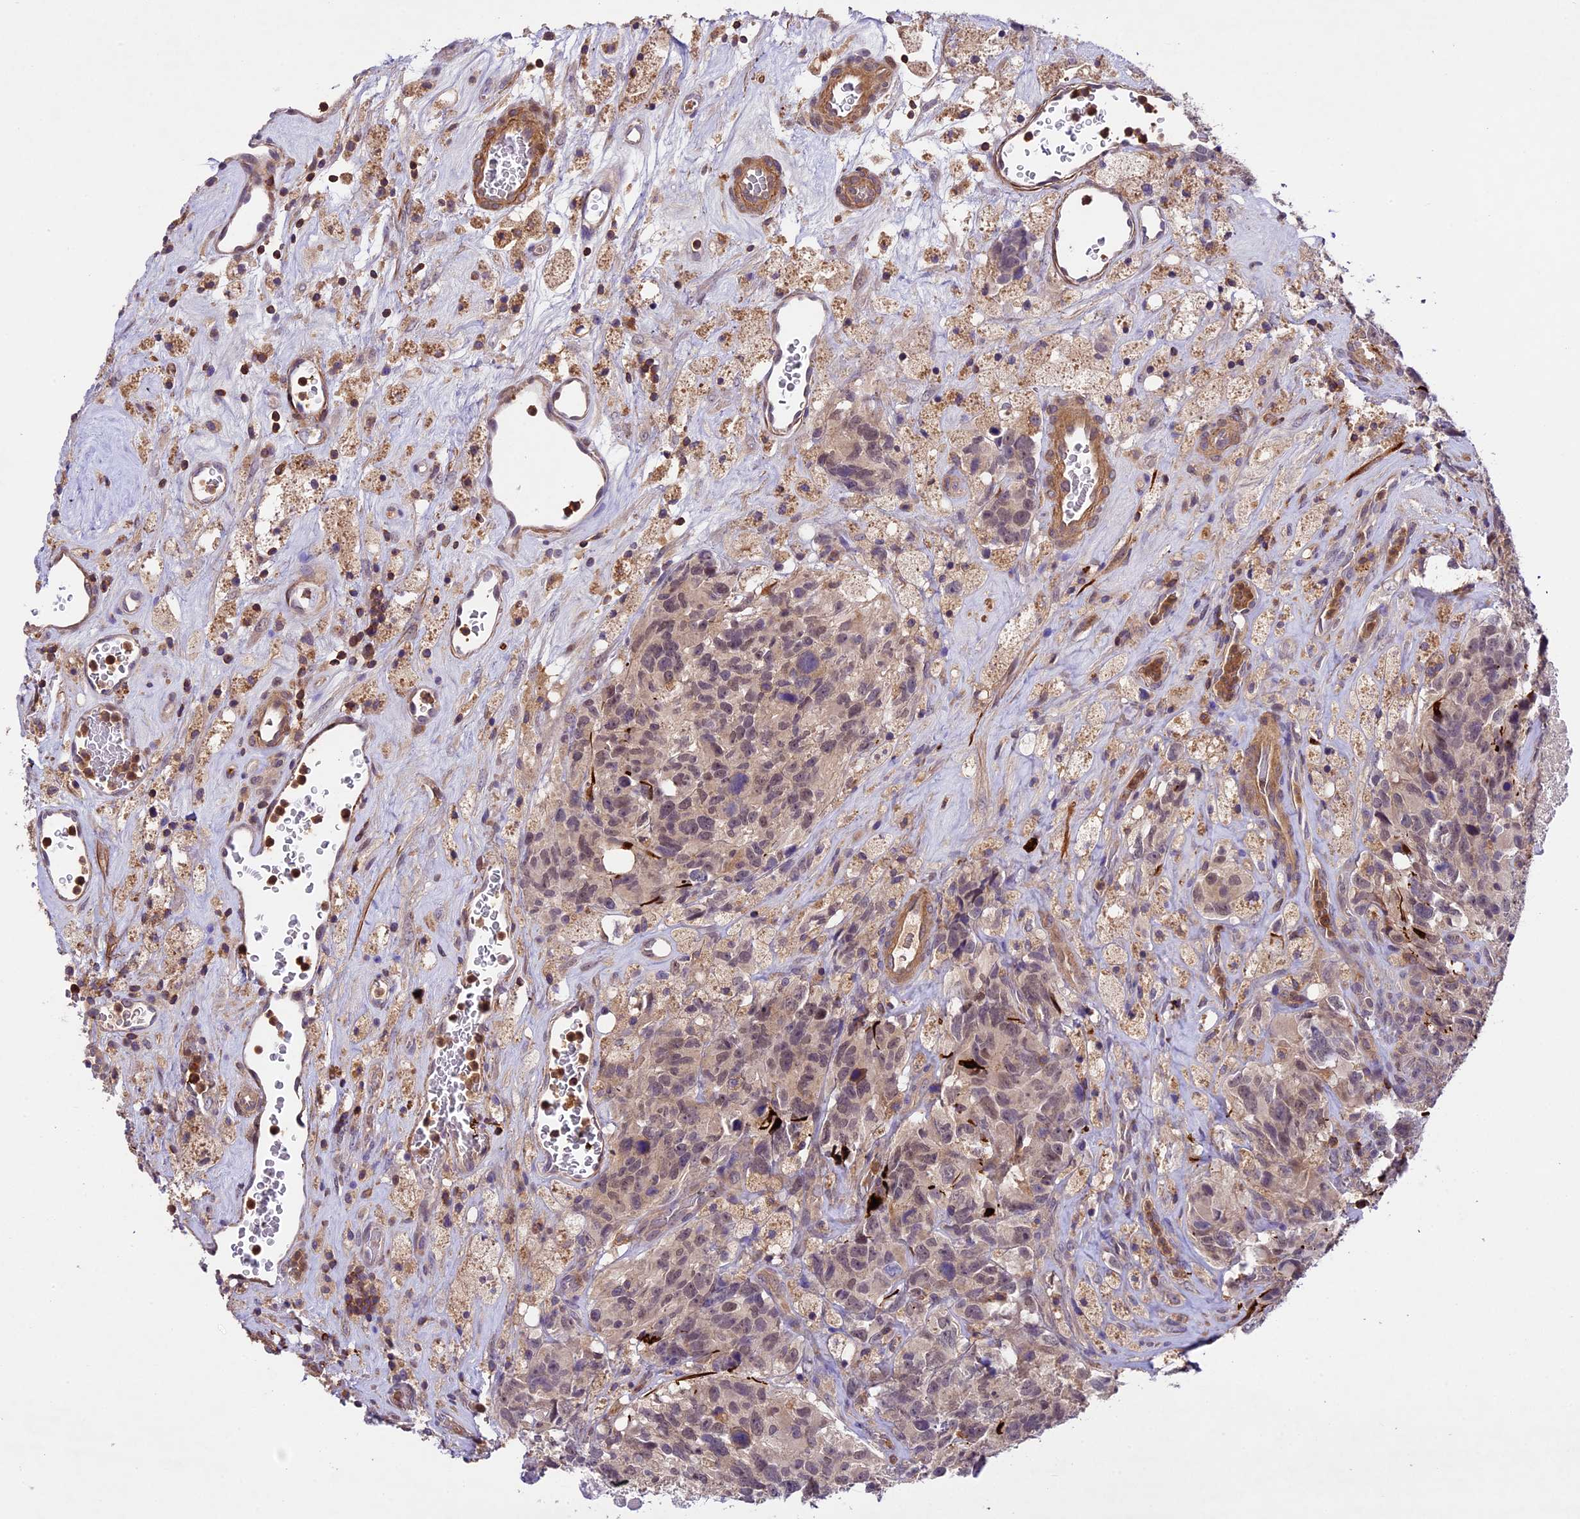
{"staining": {"intensity": "weak", "quantity": "25%-75%", "location": "nuclear"}, "tissue": "glioma", "cell_type": "Tumor cells", "image_type": "cancer", "snomed": [{"axis": "morphology", "description": "Glioma, malignant, High grade"}, {"axis": "topography", "description": "Brain"}], "caption": "This is an image of IHC staining of high-grade glioma (malignant), which shows weak positivity in the nuclear of tumor cells.", "gene": "TBC1D1", "patient": {"sex": "male", "age": 76}}